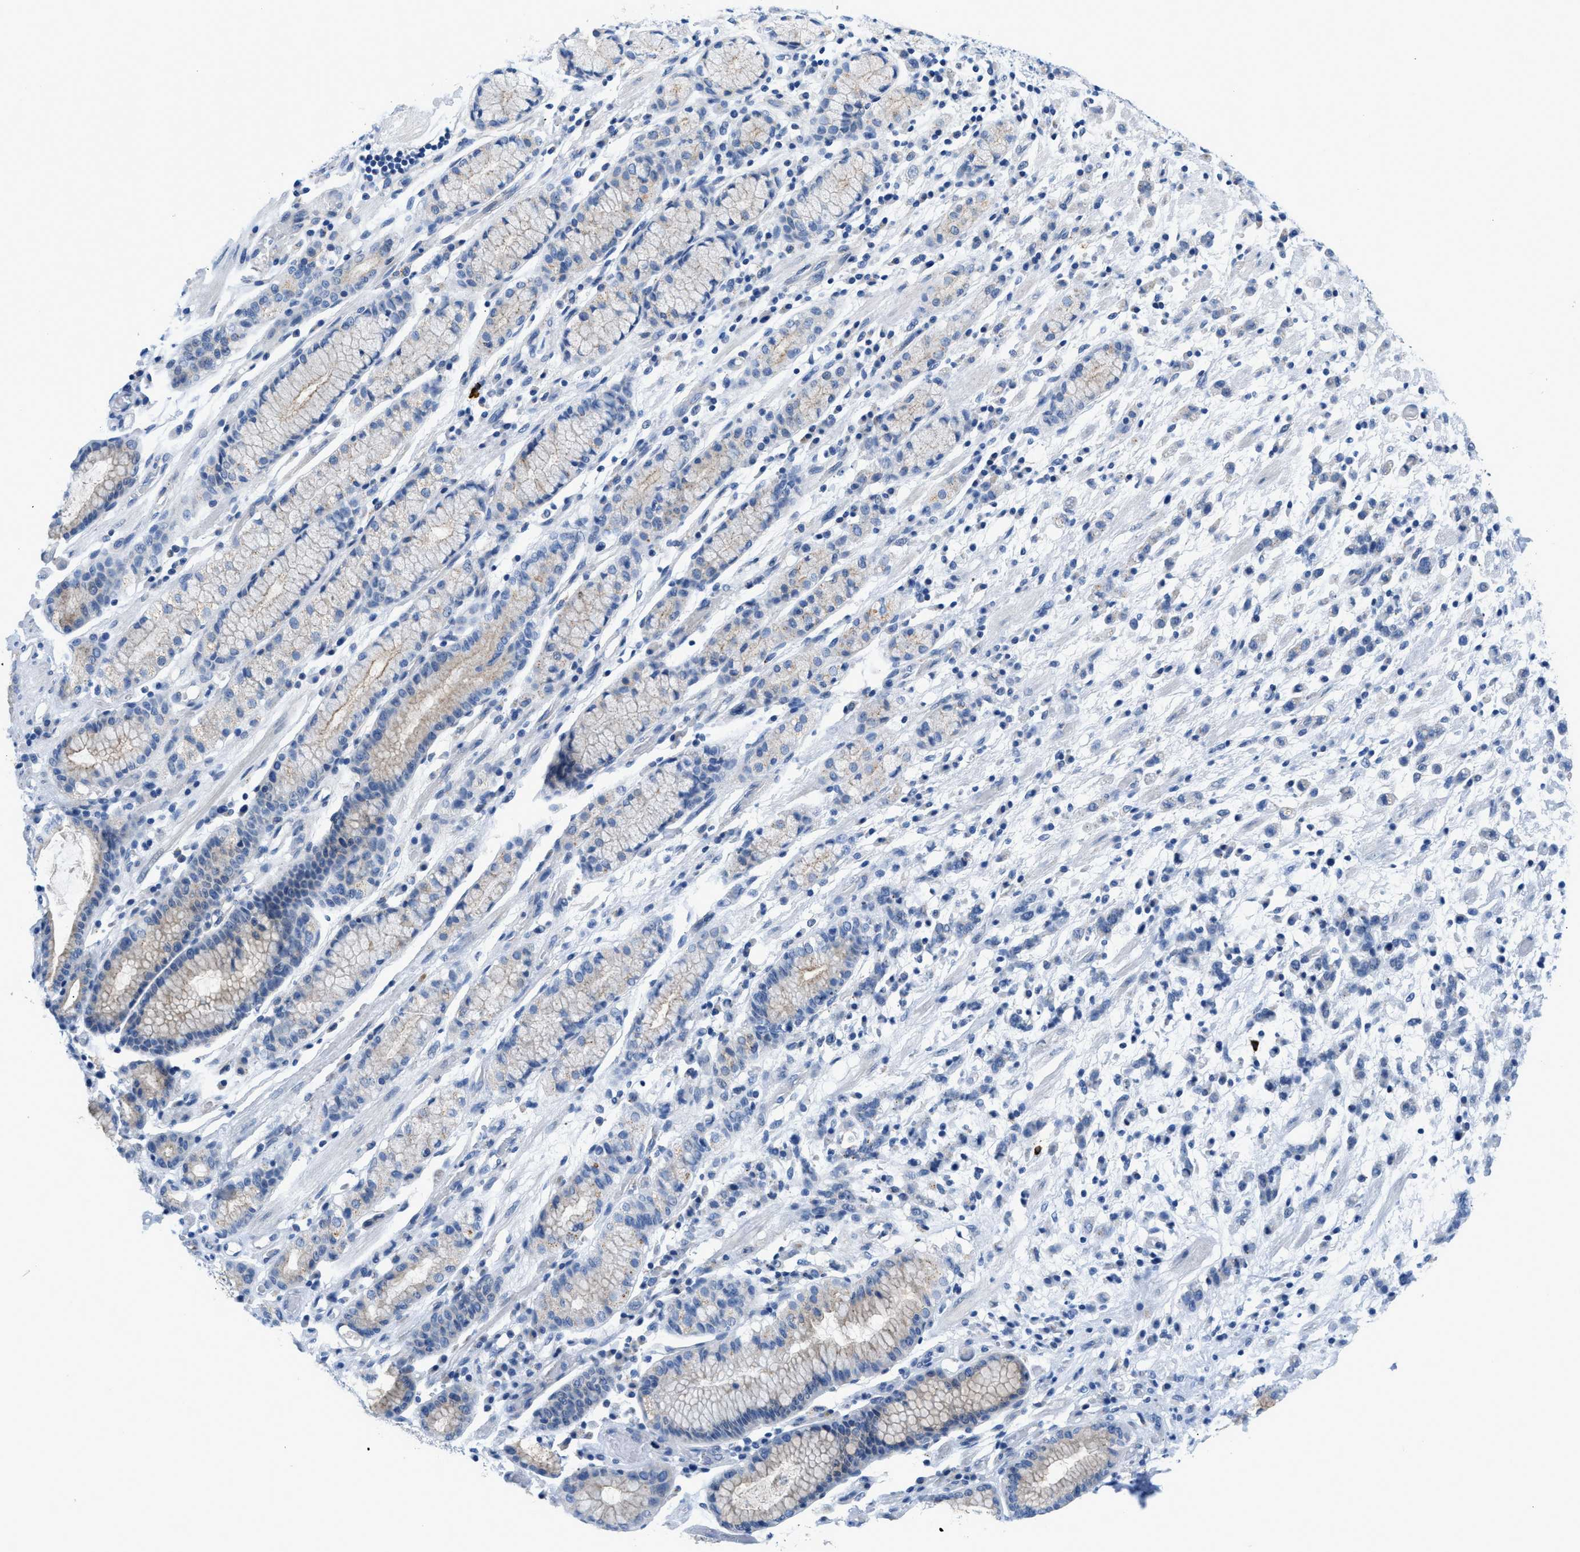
{"staining": {"intensity": "weak", "quantity": "<25%", "location": "cytoplasmic/membranous"}, "tissue": "stomach cancer", "cell_type": "Tumor cells", "image_type": "cancer", "snomed": [{"axis": "morphology", "description": "Adenocarcinoma, NOS"}, {"axis": "topography", "description": "Stomach, lower"}], "caption": "Stomach cancer was stained to show a protein in brown. There is no significant expression in tumor cells.", "gene": "FDCSP", "patient": {"sex": "male", "age": 88}}